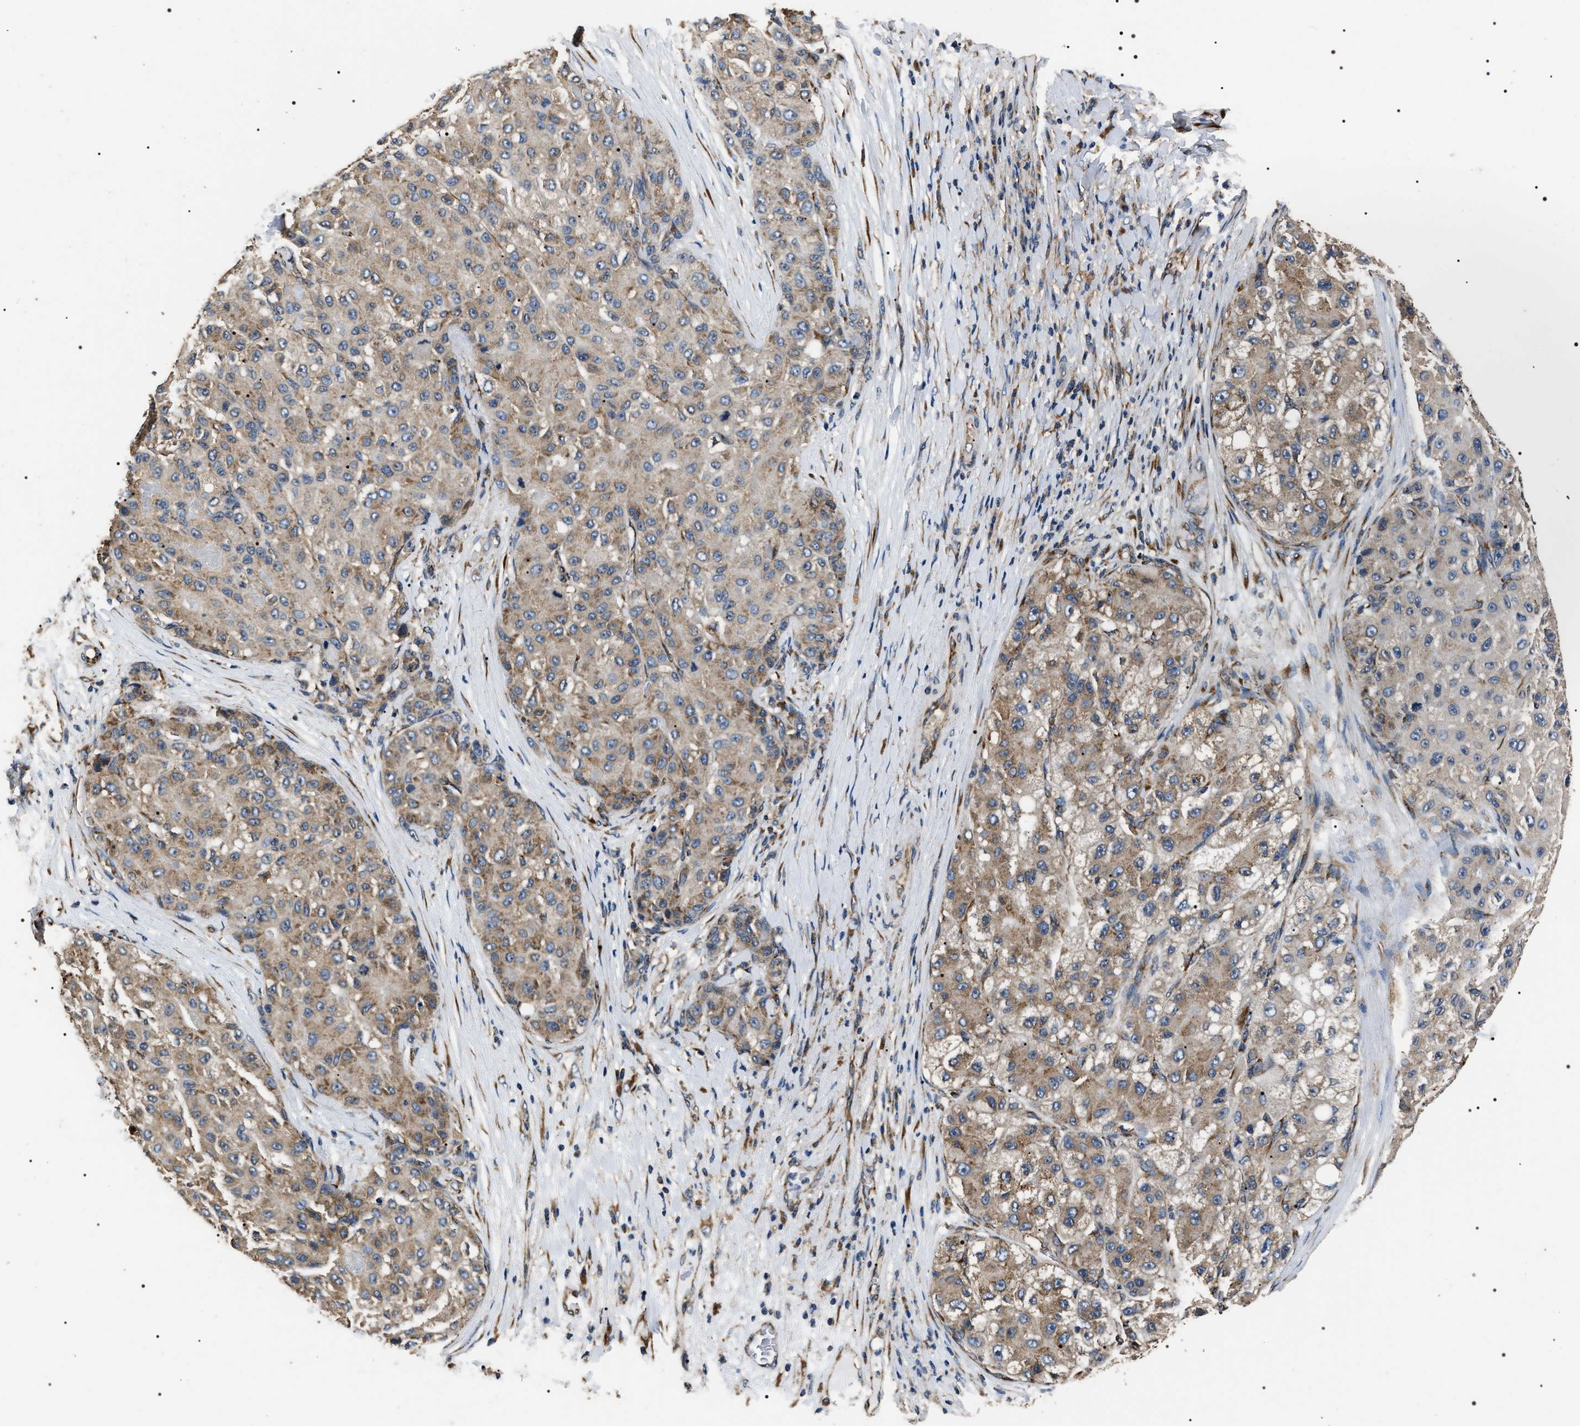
{"staining": {"intensity": "moderate", "quantity": ">75%", "location": "cytoplasmic/membranous"}, "tissue": "liver cancer", "cell_type": "Tumor cells", "image_type": "cancer", "snomed": [{"axis": "morphology", "description": "Carcinoma, Hepatocellular, NOS"}, {"axis": "topography", "description": "Liver"}], "caption": "This photomicrograph demonstrates immunohistochemistry staining of human liver cancer, with medium moderate cytoplasmic/membranous positivity in approximately >75% of tumor cells.", "gene": "KTN1", "patient": {"sex": "male", "age": 80}}